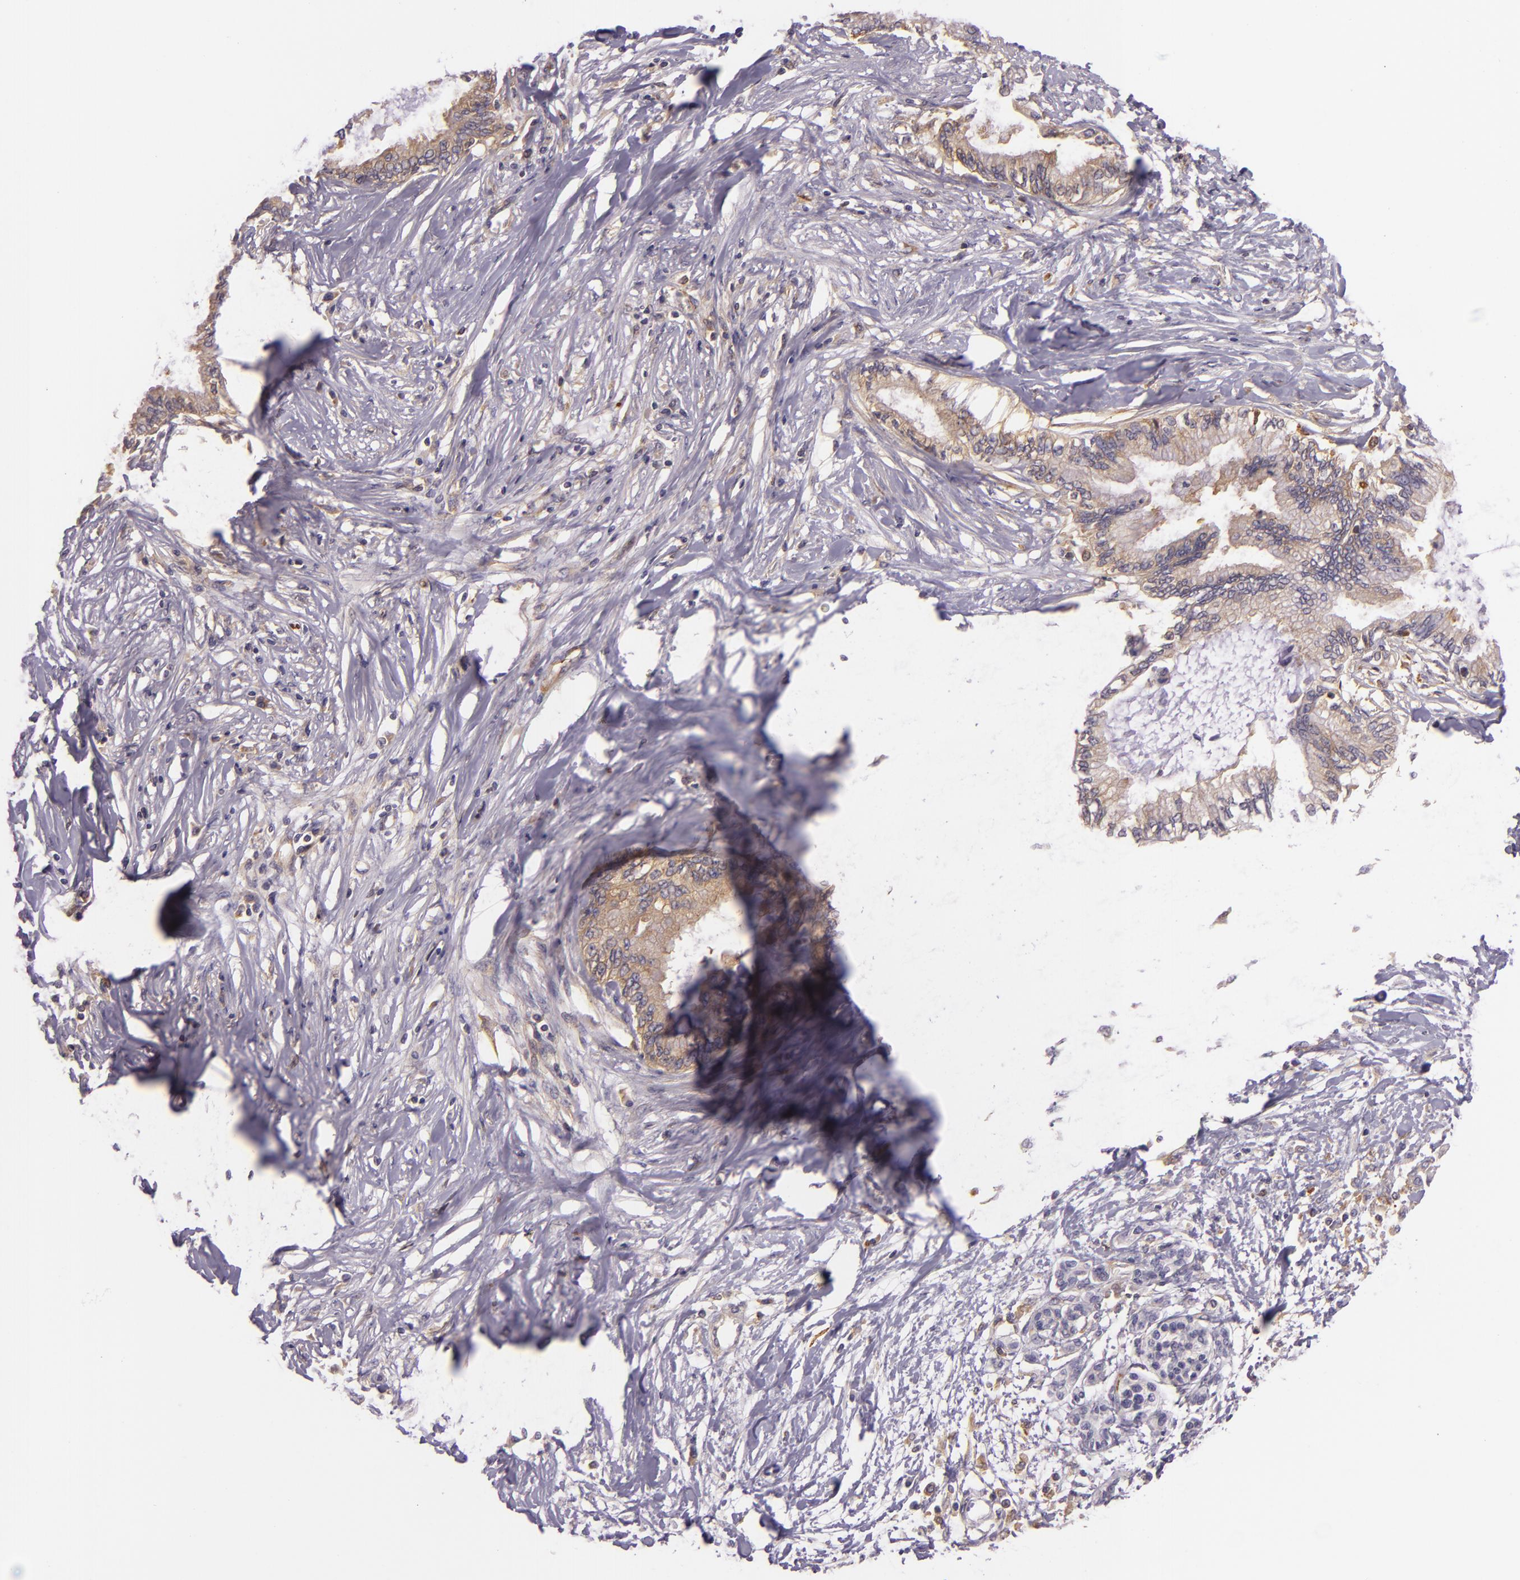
{"staining": {"intensity": "weak", "quantity": ">75%", "location": "cytoplasmic/membranous"}, "tissue": "pancreatic cancer", "cell_type": "Tumor cells", "image_type": "cancer", "snomed": [{"axis": "morphology", "description": "Adenocarcinoma, NOS"}, {"axis": "topography", "description": "Pancreas"}], "caption": "A micrograph of pancreatic cancer stained for a protein exhibits weak cytoplasmic/membranous brown staining in tumor cells. The staining is performed using DAB (3,3'-diaminobenzidine) brown chromogen to label protein expression. The nuclei are counter-stained blue using hematoxylin.", "gene": "TLN1", "patient": {"sex": "female", "age": 64}}